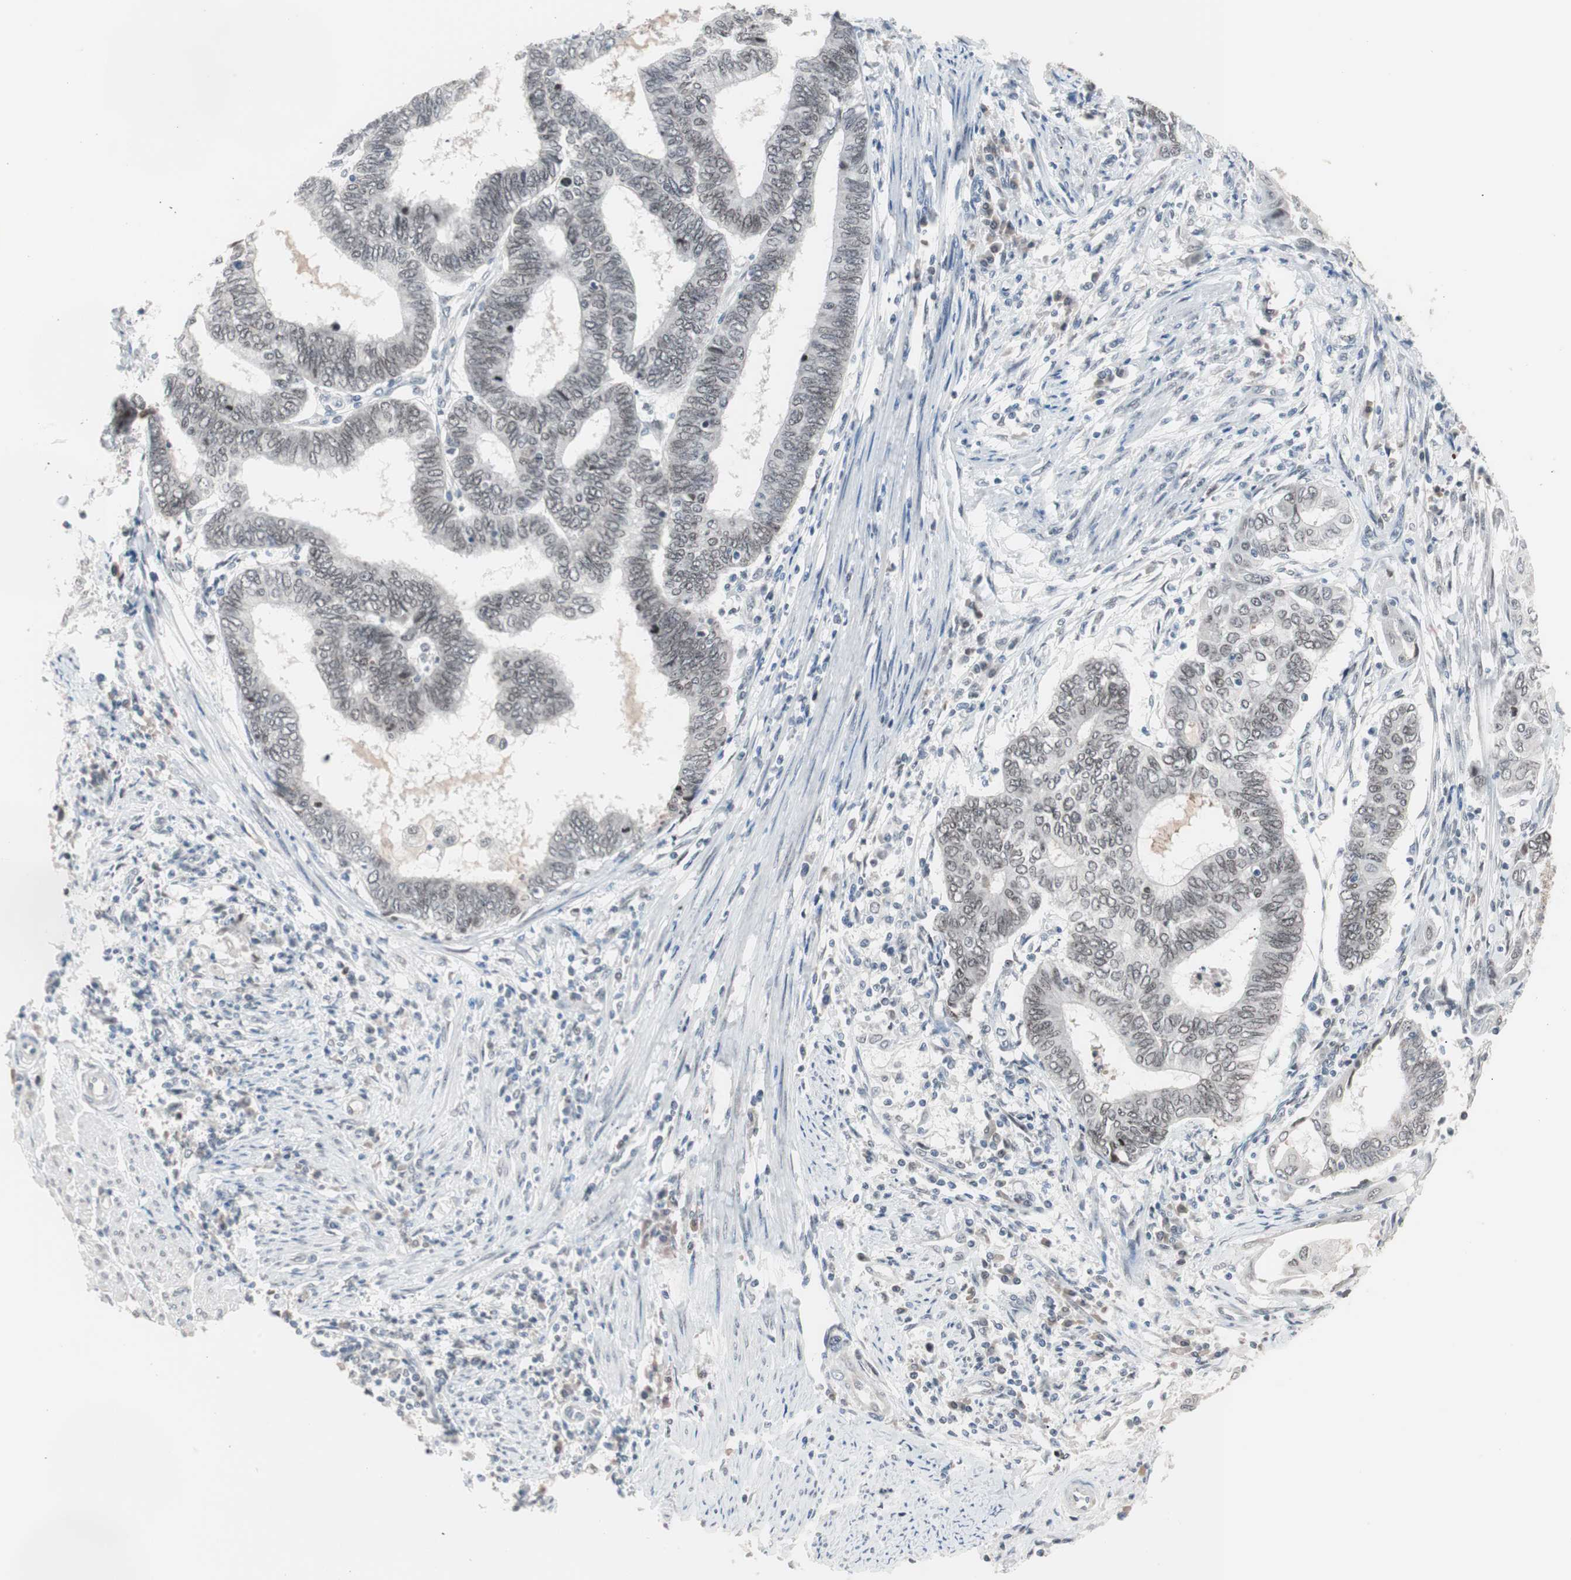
{"staining": {"intensity": "negative", "quantity": "none", "location": "none"}, "tissue": "endometrial cancer", "cell_type": "Tumor cells", "image_type": "cancer", "snomed": [{"axis": "morphology", "description": "Adenocarcinoma, NOS"}, {"axis": "topography", "description": "Uterus"}, {"axis": "topography", "description": "Endometrium"}], "caption": "Tumor cells show no significant protein positivity in endometrial cancer.", "gene": "LIG3", "patient": {"sex": "female", "age": 70}}